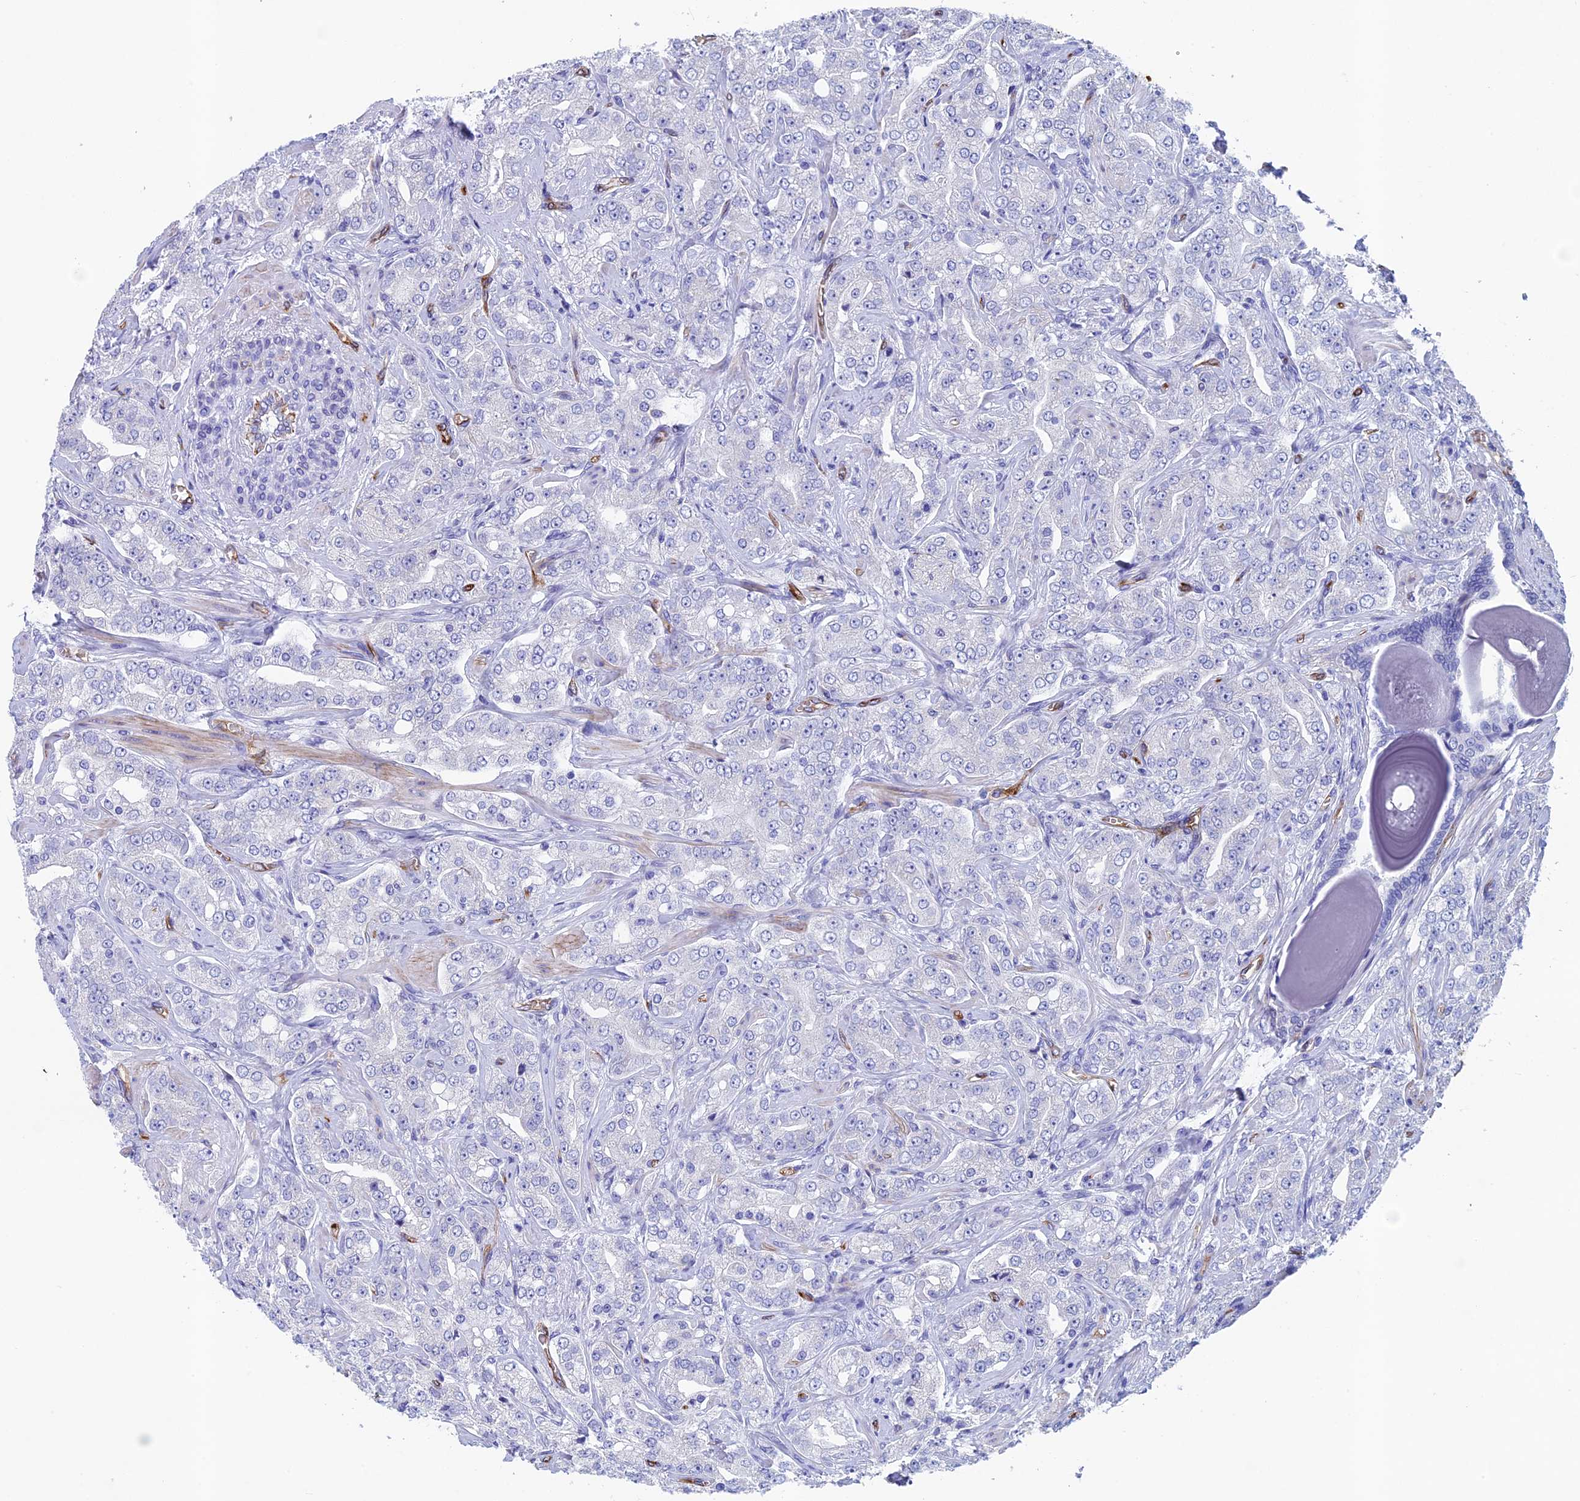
{"staining": {"intensity": "negative", "quantity": "none", "location": "none"}, "tissue": "prostate cancer", "cell_type": "Tumor cells", "image_type": "cancer", "snomed": [{"axis": "morphology", "description": "Adenocarcinoma, Low grade"}, {"axis": "topography", "description": "Prostate"}], "caption": "Image shows no protein staining in tumor cells of prostate cancer (adenocarcinoma (low-grade)) tissue.", "gene": "INSYN1", "patient": {"sex": "male", "age": 67}}